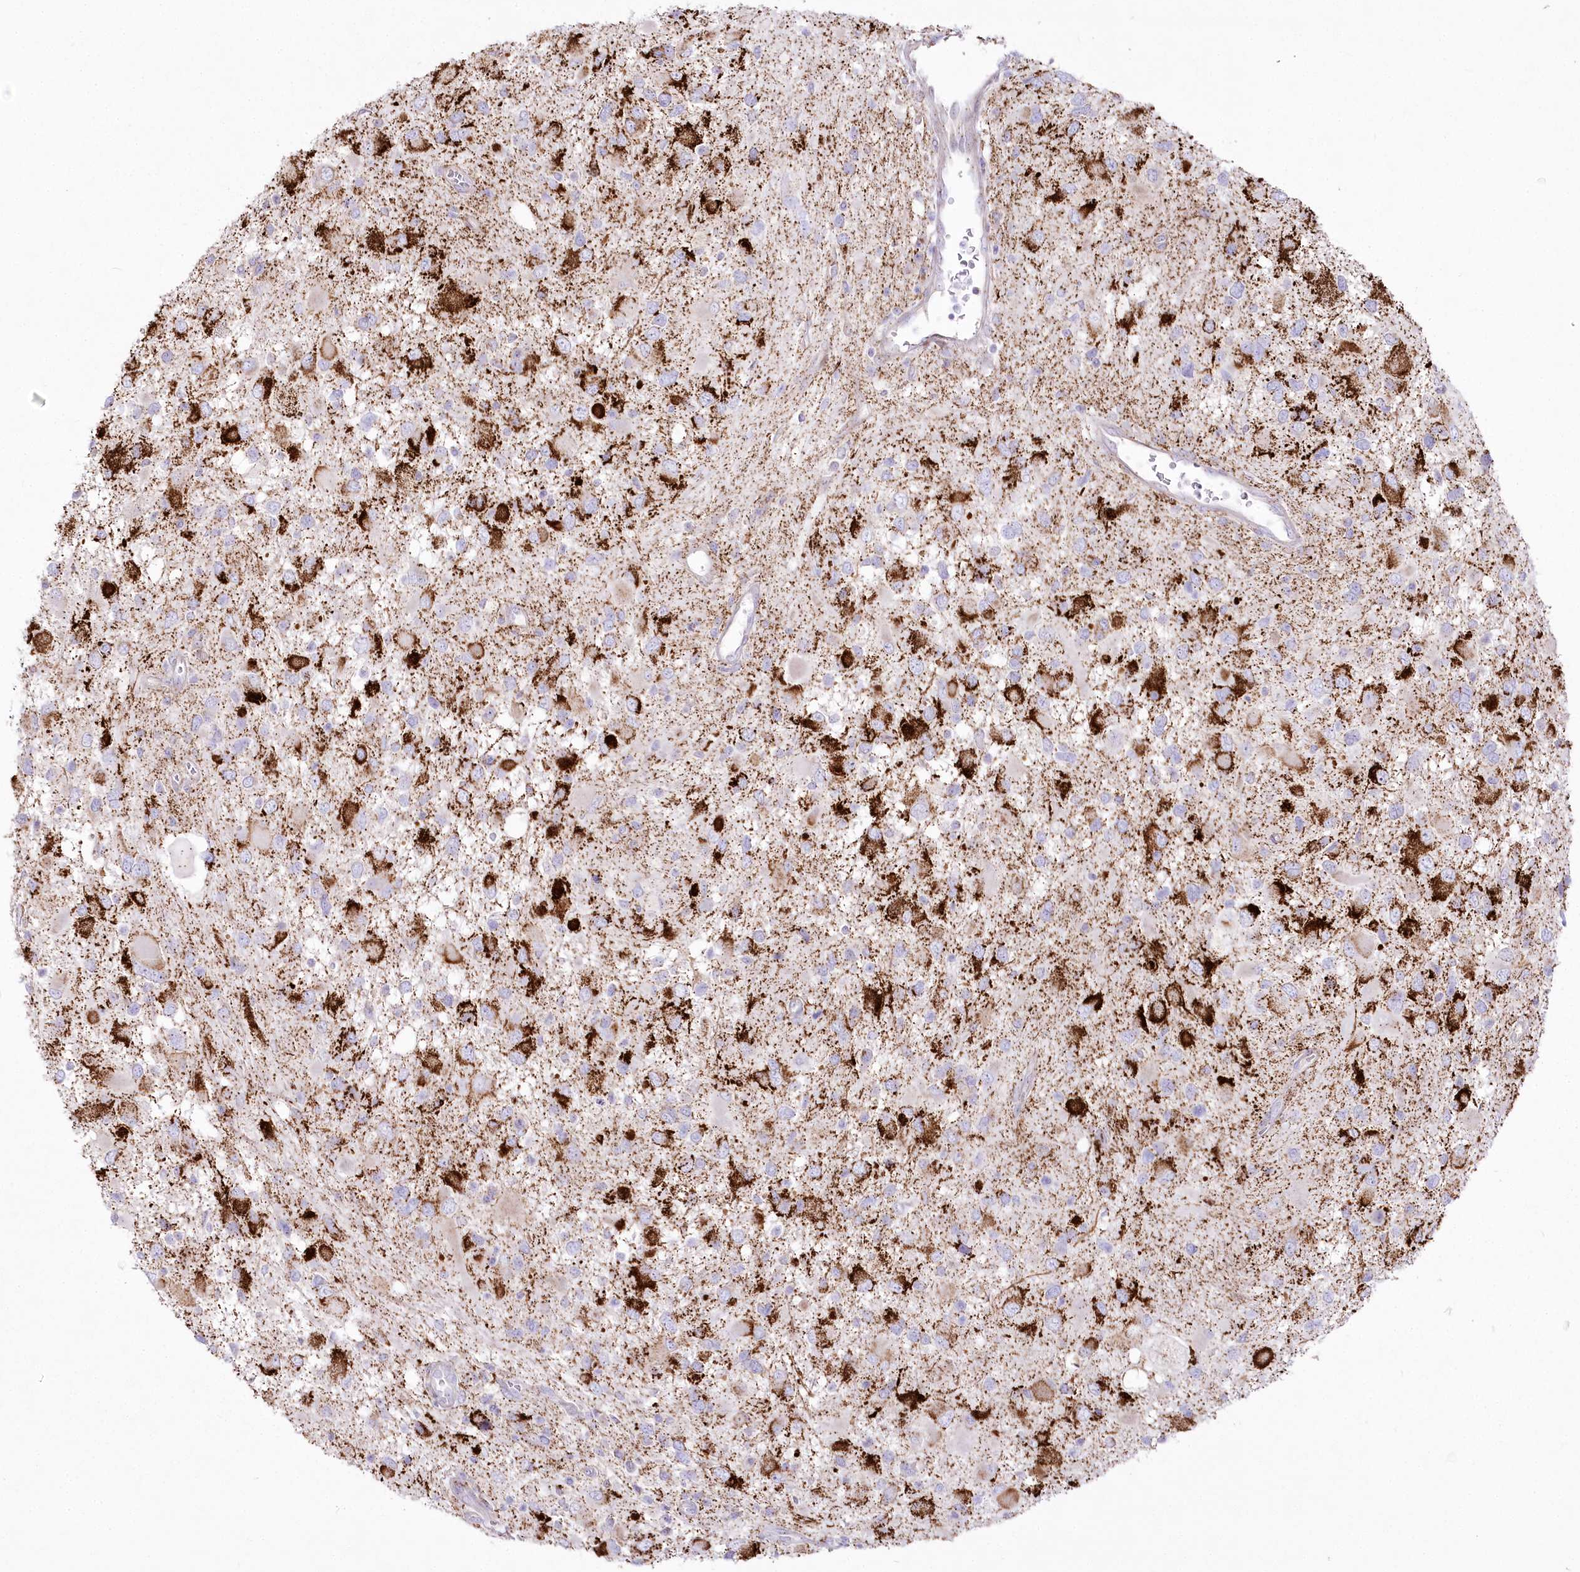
{"staining": {"intensity": "strong", "quantity": "25%-75%", "location": "cytoplasmic/membranous"}, "tissue": "glioma", "cell_type": "Tumor cells", "image_type": "cancer", "snomed": [{"axis": "morphology", "description": "Glioma, malignant, High grade"}, {"axis": "topography", "description": "Brain"}], "caption": "A micrograph showing strong cytoplasmic/membranous expression in about 25%-75% of tumor cells in glioma, as visualized by brown immunohistochemical staining.", "gene": "CEP164", "patient": {"sex": "male", "age": 53}}